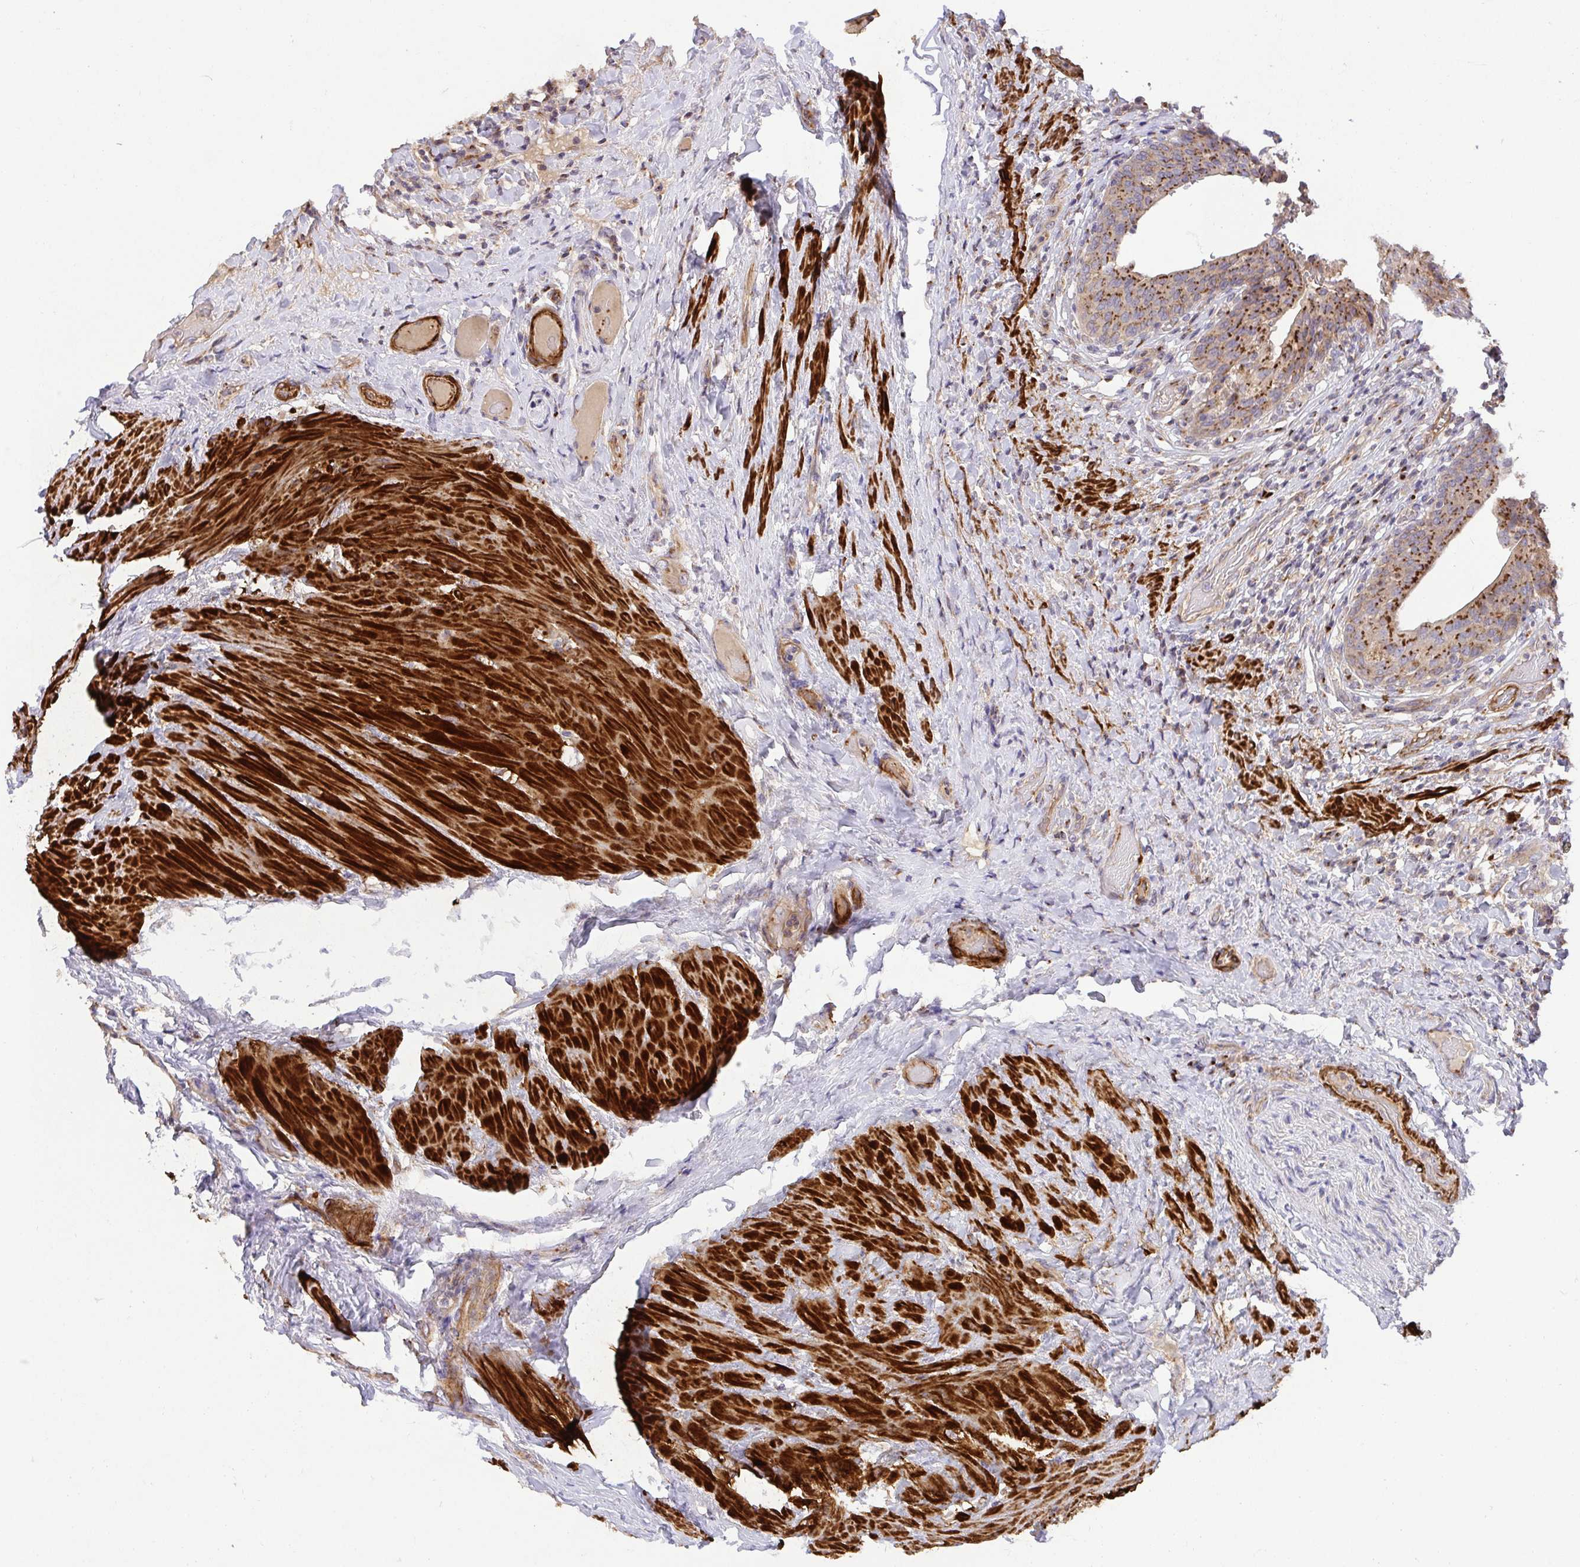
{"staining": {"intensity": "strong", "quantity": ">75%", "location": "cytoplasmic/membranous"}, "tissue": "urinary bladder", "cell_type": "Urothelial cells", "image_type": "normal", "snomed": [{"axis": "morphology", "description": "Normal tissue, NOS"}, {"axis": "topography", "description": "Urinary bladder"}, {"axis": "topography", "description": "Peripheral nerve tissue"}], "caption": "Immunohistochemical staining of normal human urinary bladder demonstrates >75% levels of strong cytoplasmic/membranous protein staining in approximately >75% of urothelial cells. (Stains: DAB (3,3'-diaminobenzidine) in brown, nuclei in blue, Microscopy: brightfield microscopy at high magnification).", "gene": "TM9SF4", "patient": {"sex": "male", "age": 66}}